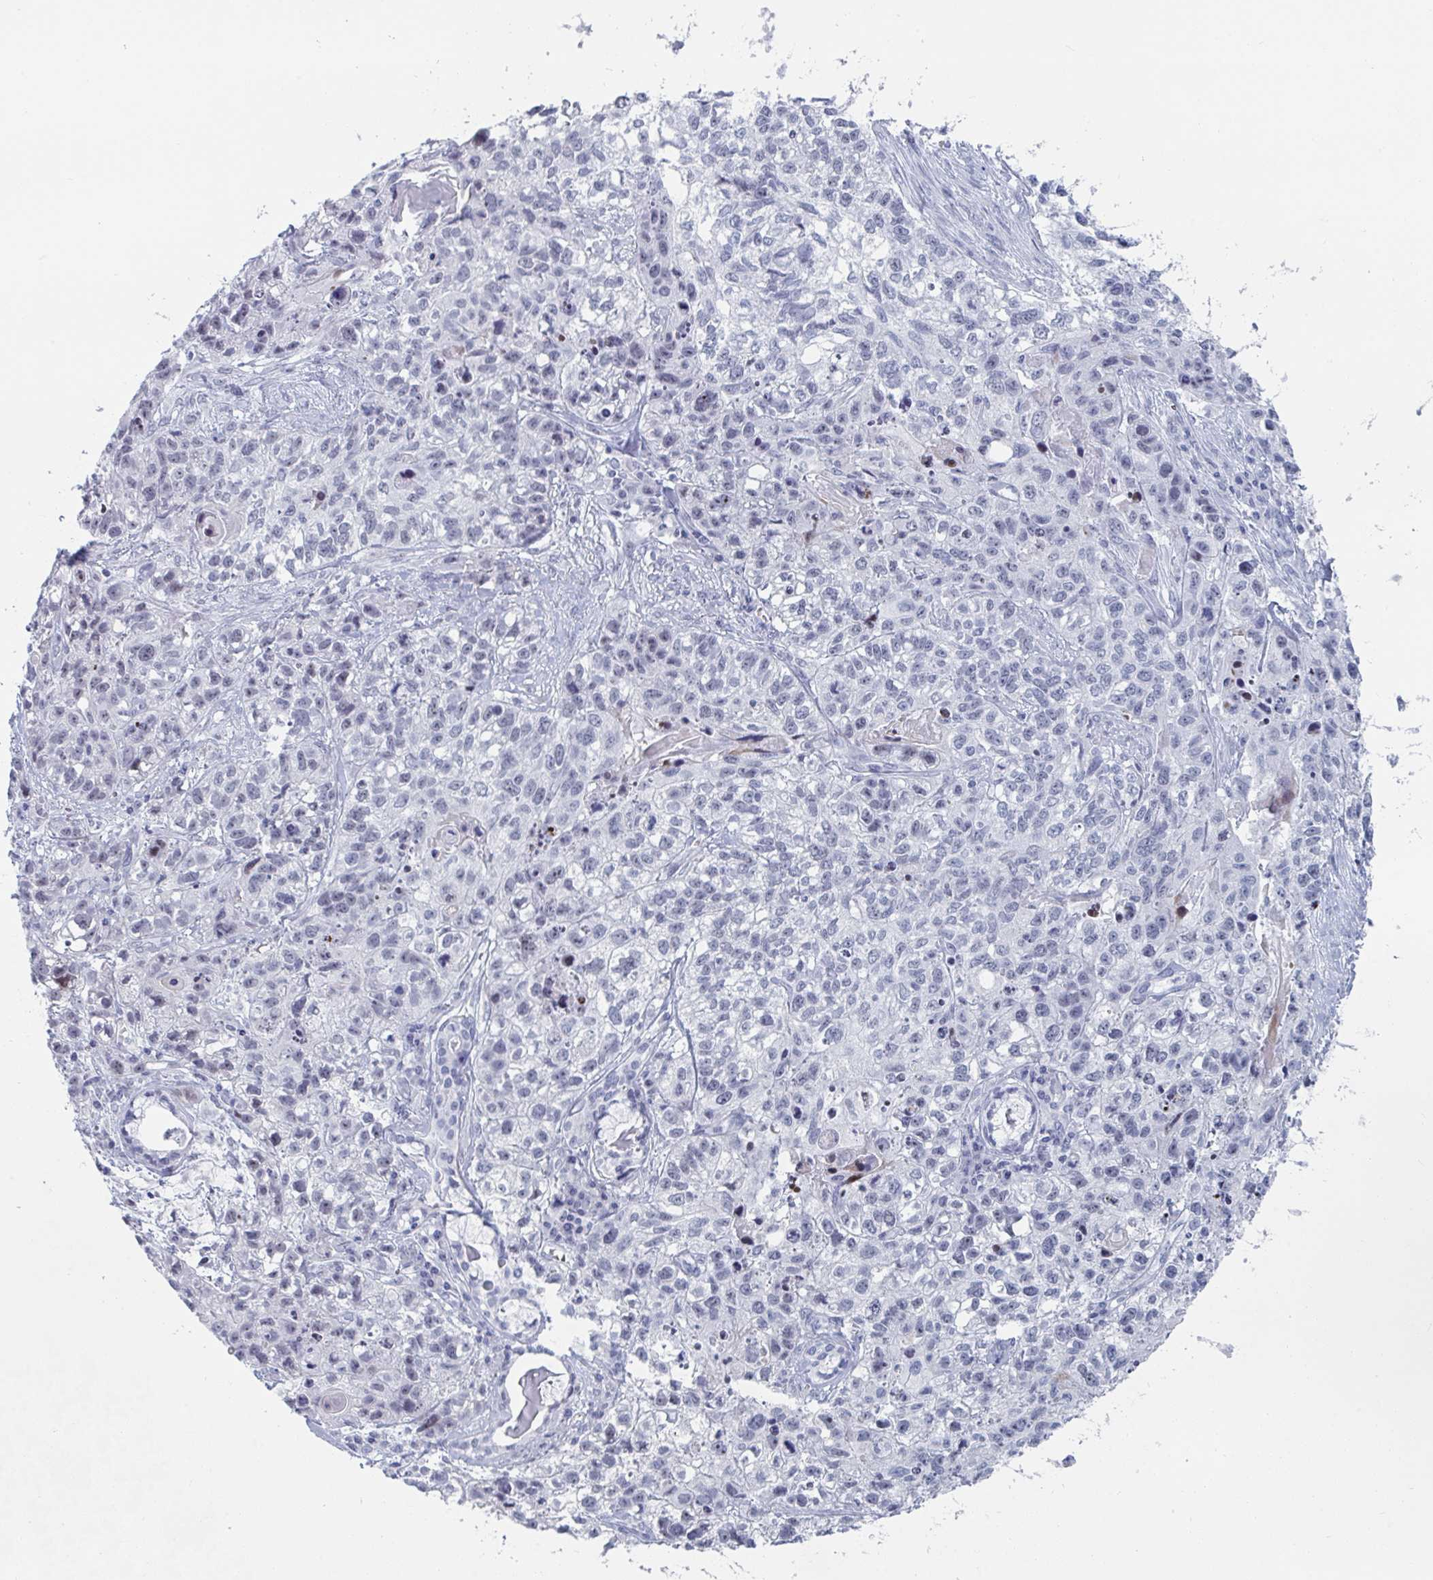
{"staining": {"intensity": "negative", "quantity": "none", "location": "none"}, "tissue": "lung cancer", "cell_type": "Tumor cells", "image_type": "cancer", "snomed": [{"axis": "morphology", "description": "Squamous cell carcinoma, NOS"}, {"axis": "topography", "description": "Lung"}], "caption": "Tumor cells are negative for brown protein staining in lung cancer.", "gene": "NR1H2", "patient": {"sex": "male", "age": 74}}